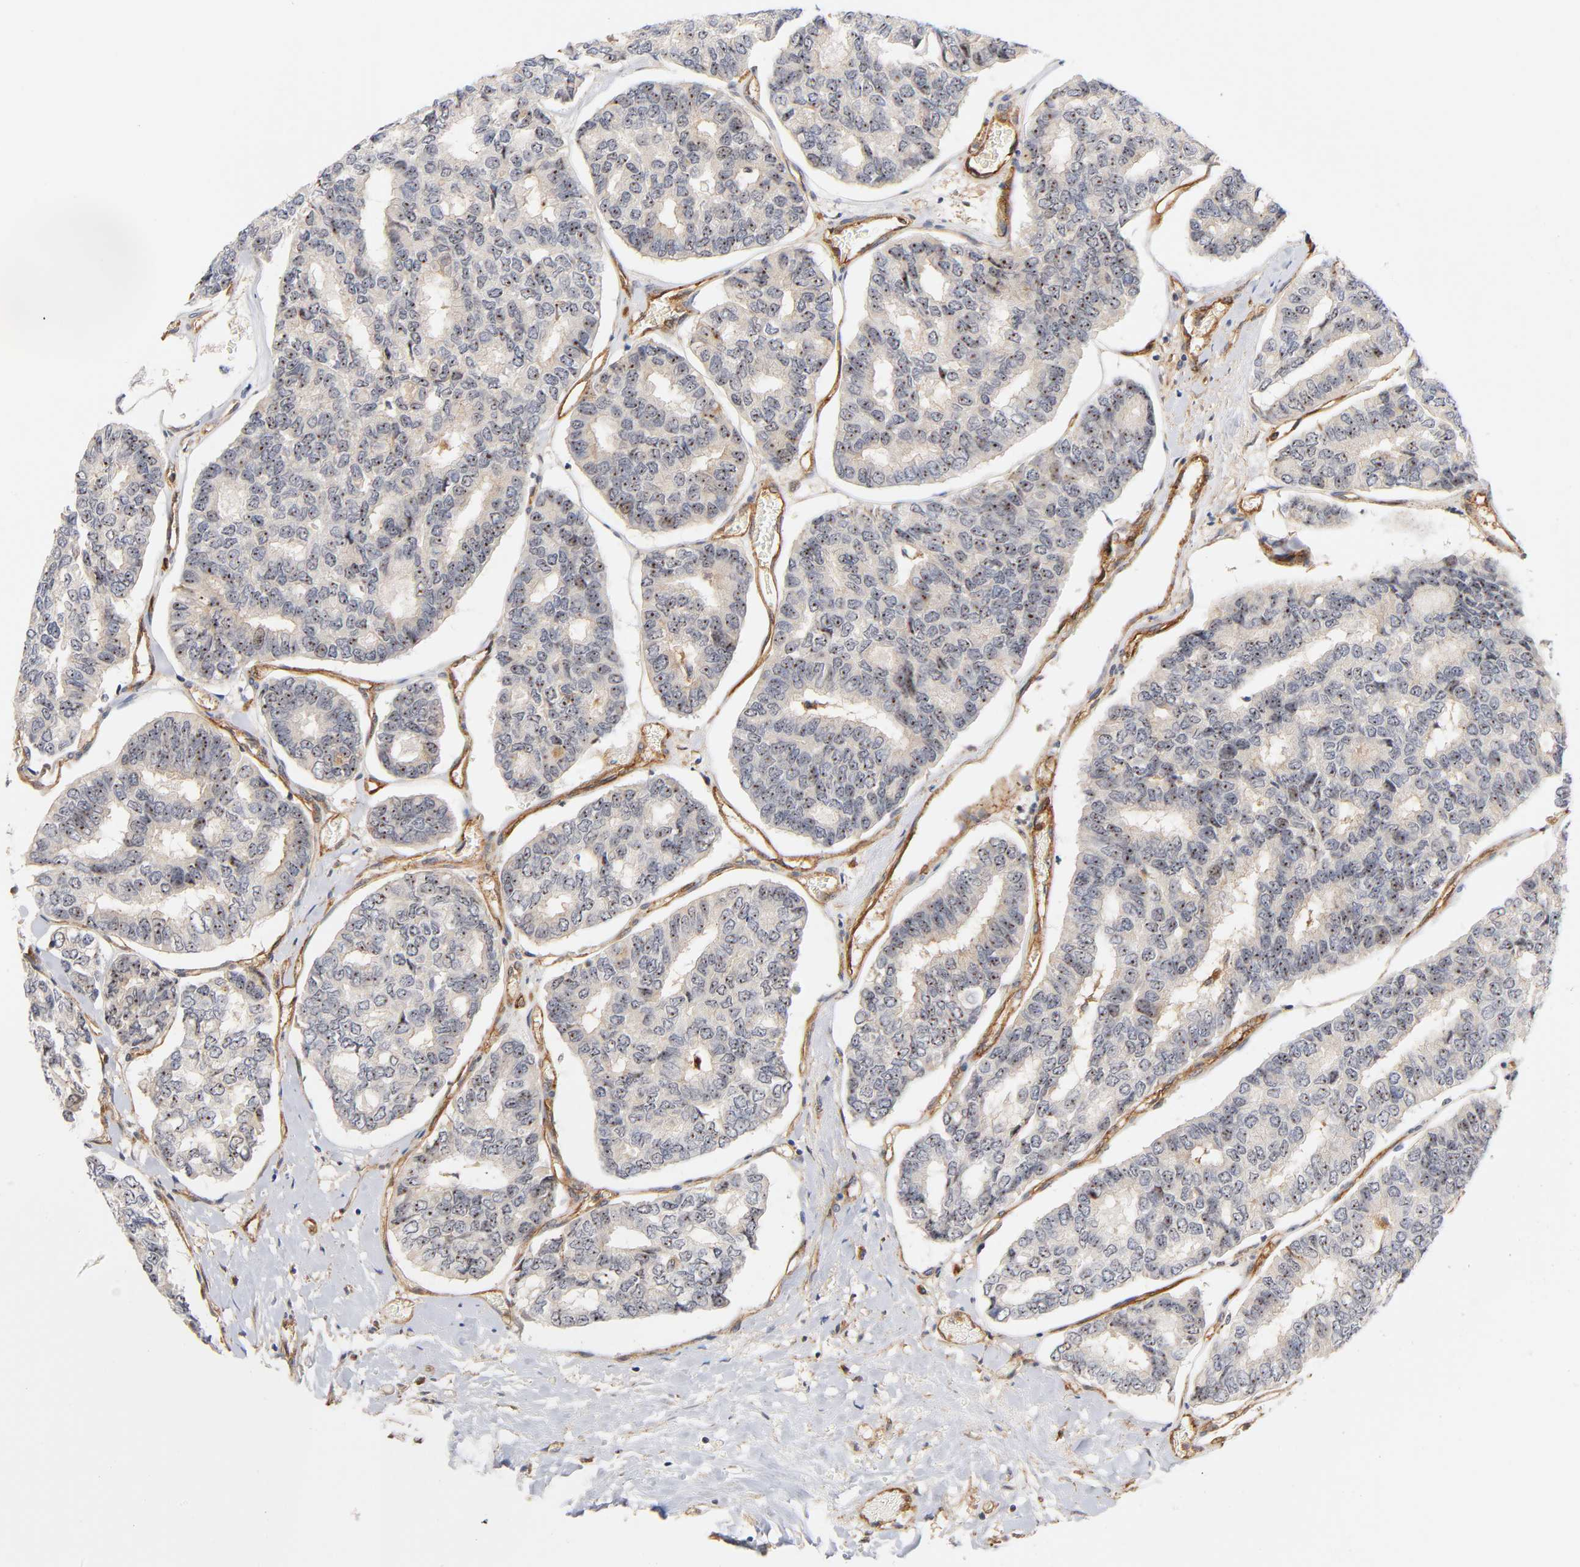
{"staining": {"intensity": "strong", "quantity": ">75%", "location": "cytoplasmic/membranous,nuclear"}, "tissue": "thyroid cancer", "cell_type": "Tumor cells", "image_type": "cancer", "snomed": [{"axis": "morphology", "description": "Papillary adenocarcinoma, NOS"}, {"axis": "topography", "description": "Thyroid gland"}], "caption": "Thyroid cancer stained for a protein (brown) reveals strong cytoplasmic/membranous and nuclear positive staining in approximately >75% of tumor cells.", "gene": "PLD1", "patient": {"sex": "female", "age": 35}}